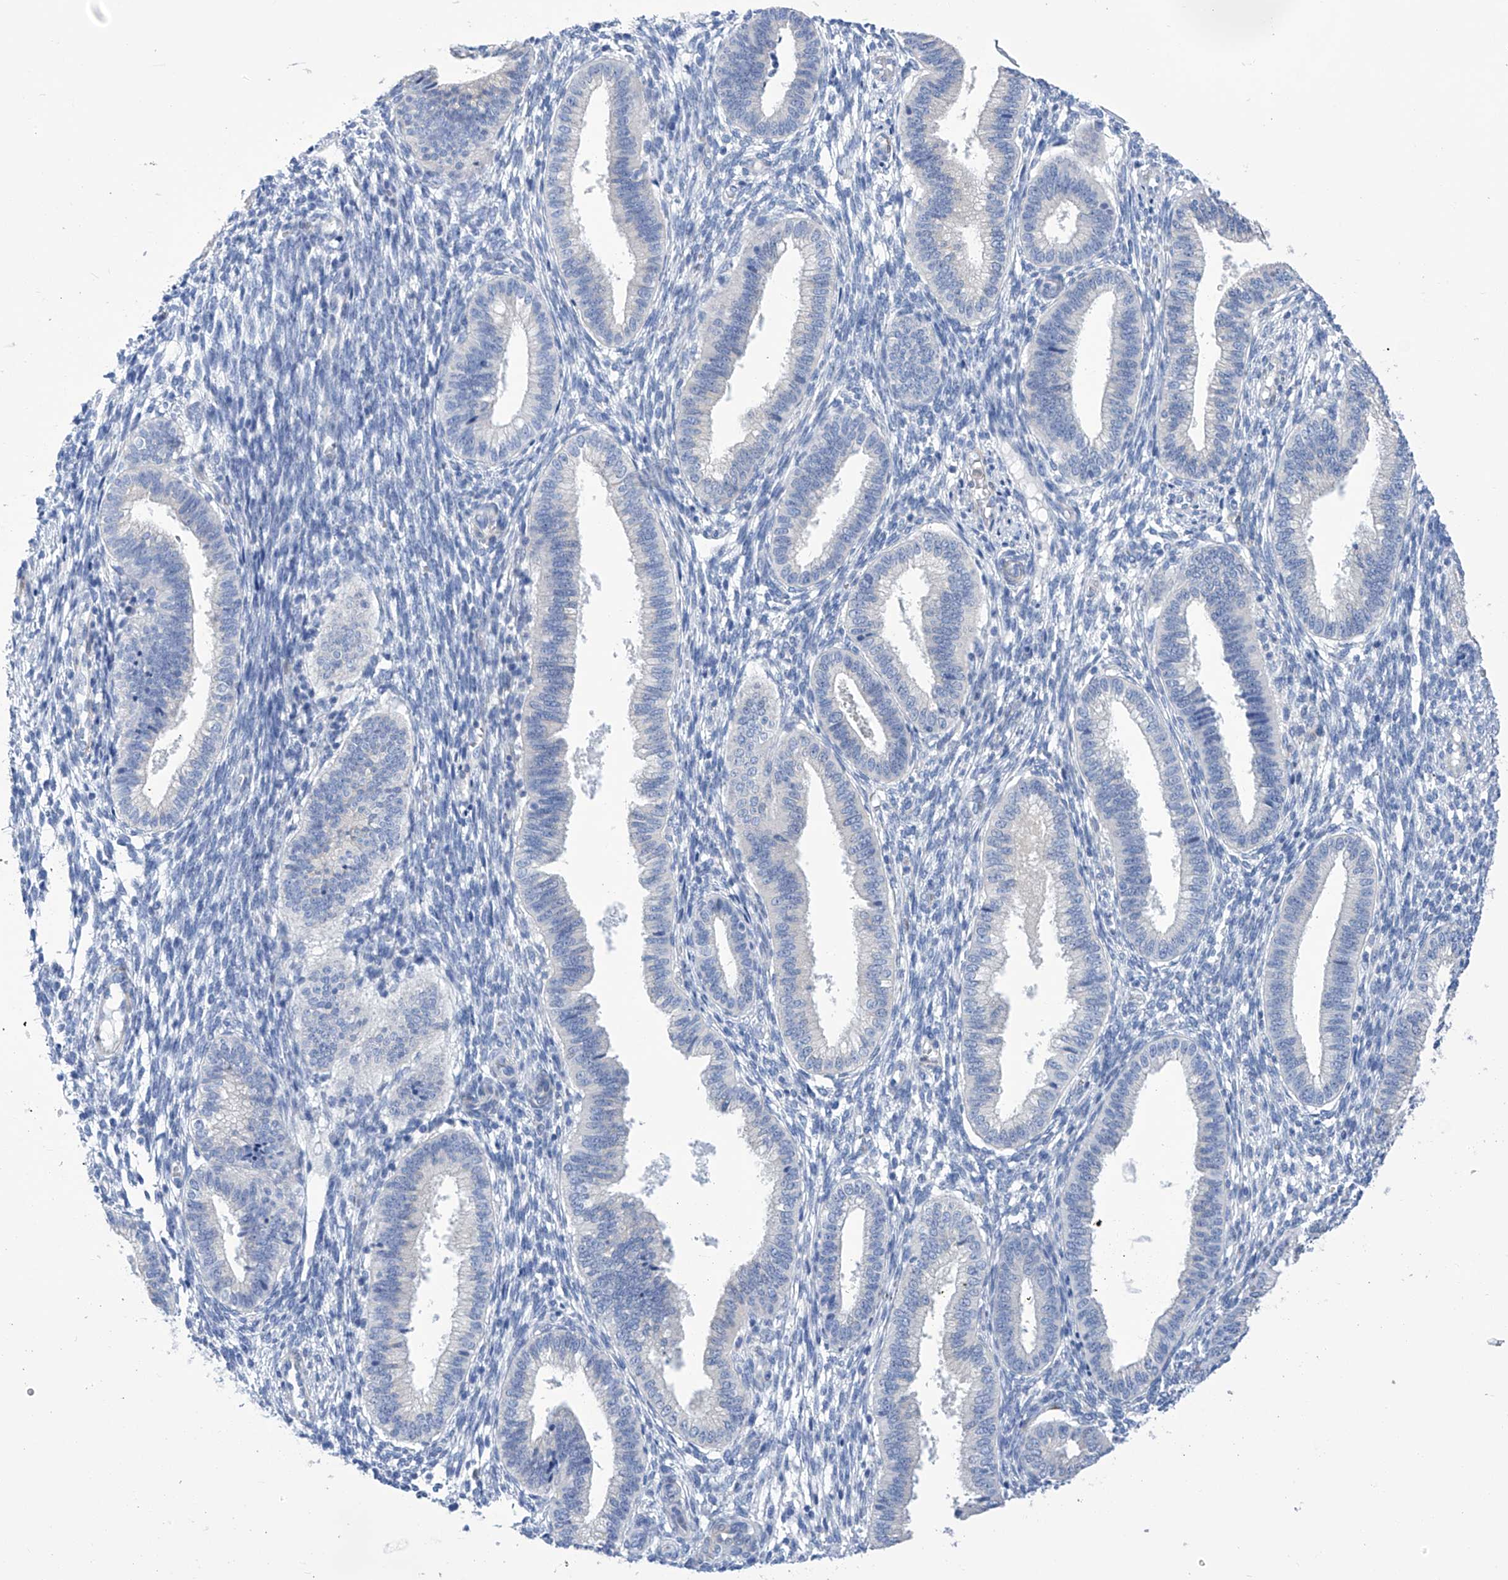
{"staining": {"intensity": "negative", "quantity": "none", "location": "none"}, "tissue": "endometrium", "cell_type": "Cells in endometrial stroma", "image_type": "normal", "snomed": [{"axis": "morphology", "description": "Normal tissue, NOS"}, {"axis": "topography", "description": "Endometrium"}], "caption": "DAB immunohistochemical staining of normal endometrium displays no significant positivity in cells in endometrial stroma.", "gene": "IMPA2", "patient": {"sex": "female", "age": 39}}